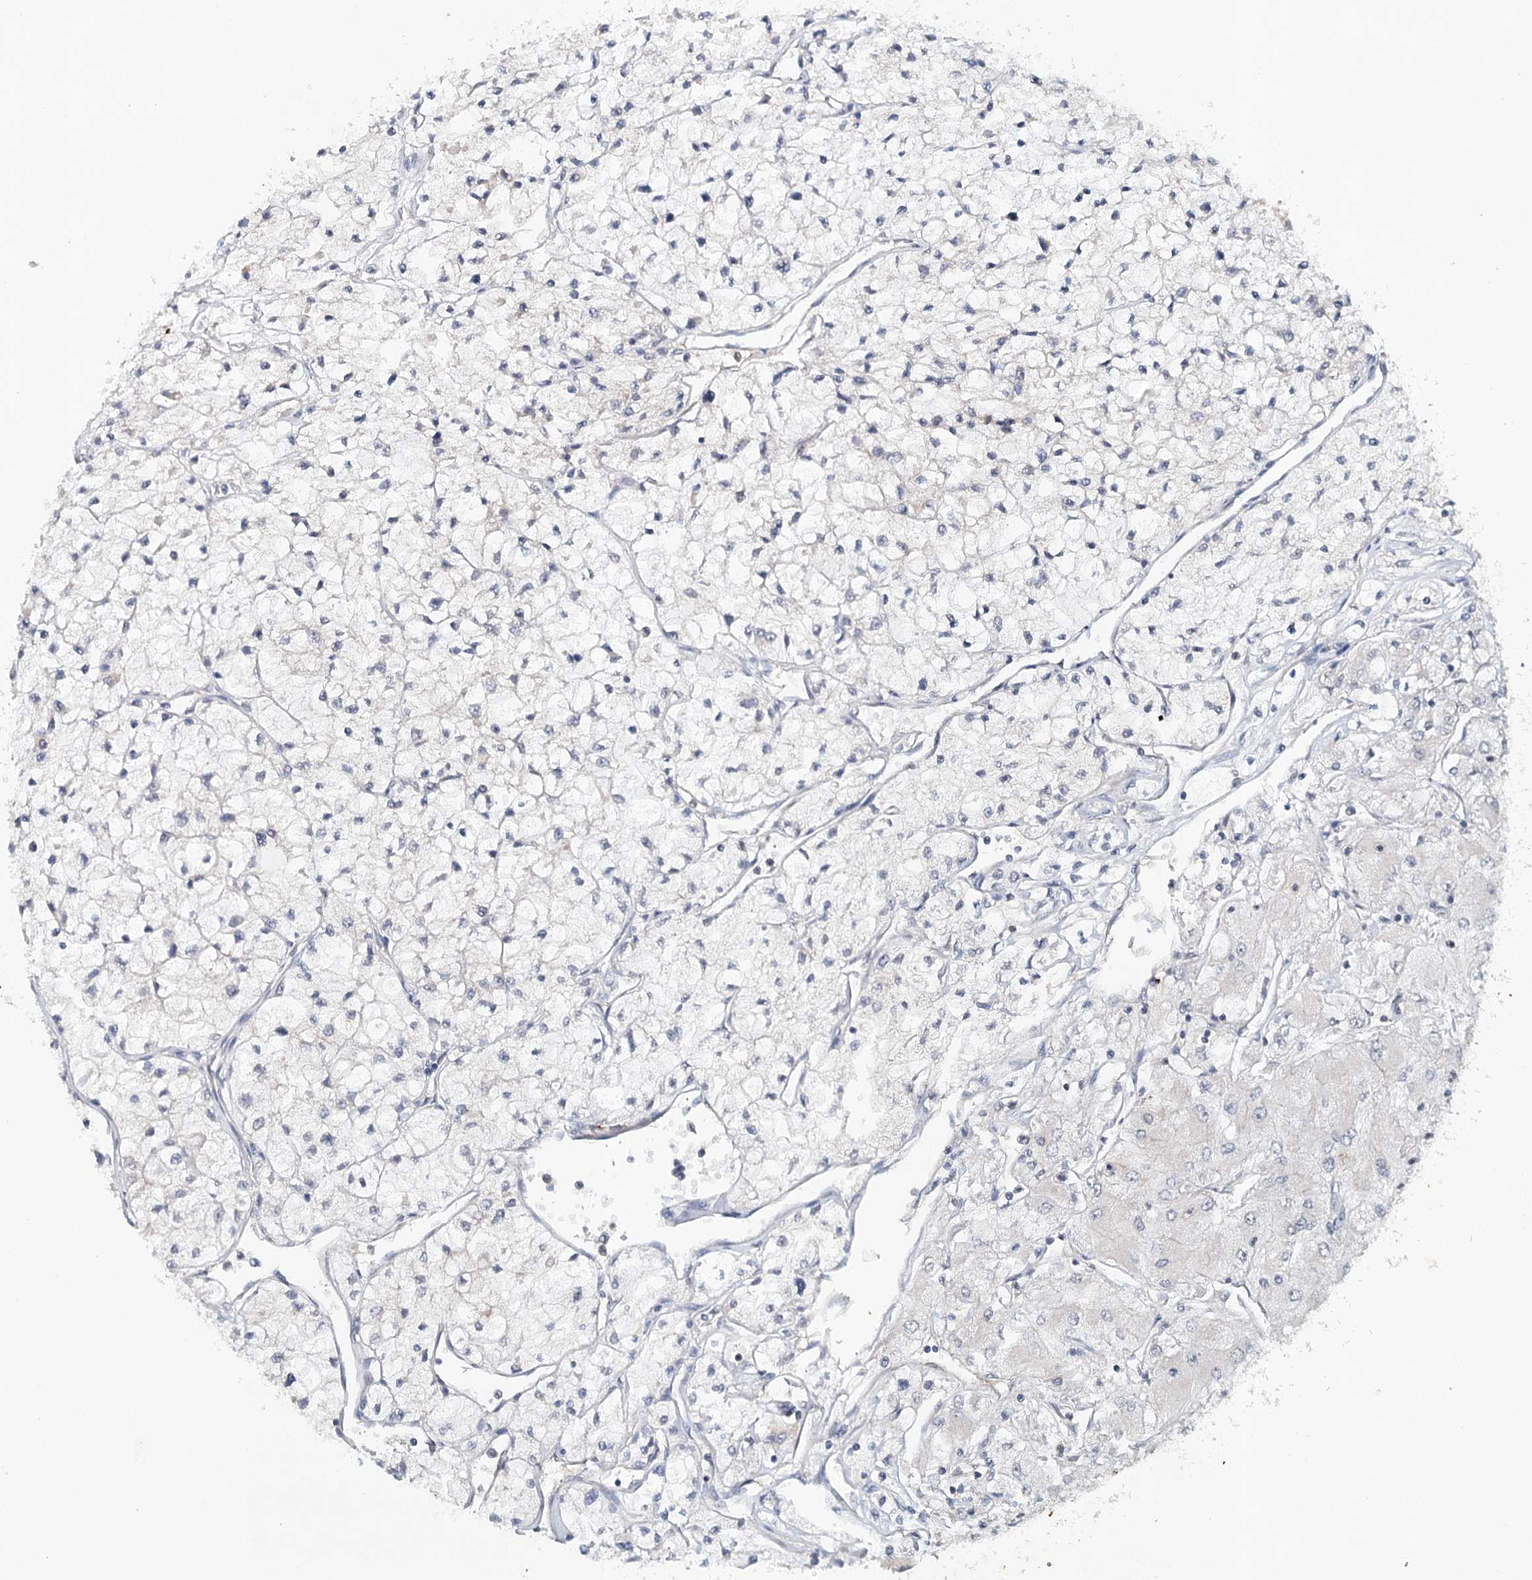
{"staining": {"intensity": "negative", "quantity": "none", "location": "none"}, "tissue": "renal cancer", "cell_type": "Tumor cells", "image_type": "cancer", "snomed": [{"axis": "morphology", "description": "Adenocarcinoma, NOS"}, {"axis": "topography", "description": "Kidney"}], "caption": "DAB (3,3'-diaminobenzidine) immunohistochemical staining of renal cancer shows no significant positivity in tumor cells. (Stains: DAB immunohistochemistry with hematoxylin counter stain, Microscopy: brightfield microscopy at high magnification).", "gene": "SYNPO", "patient": {"sex": "male", "age": 80}}